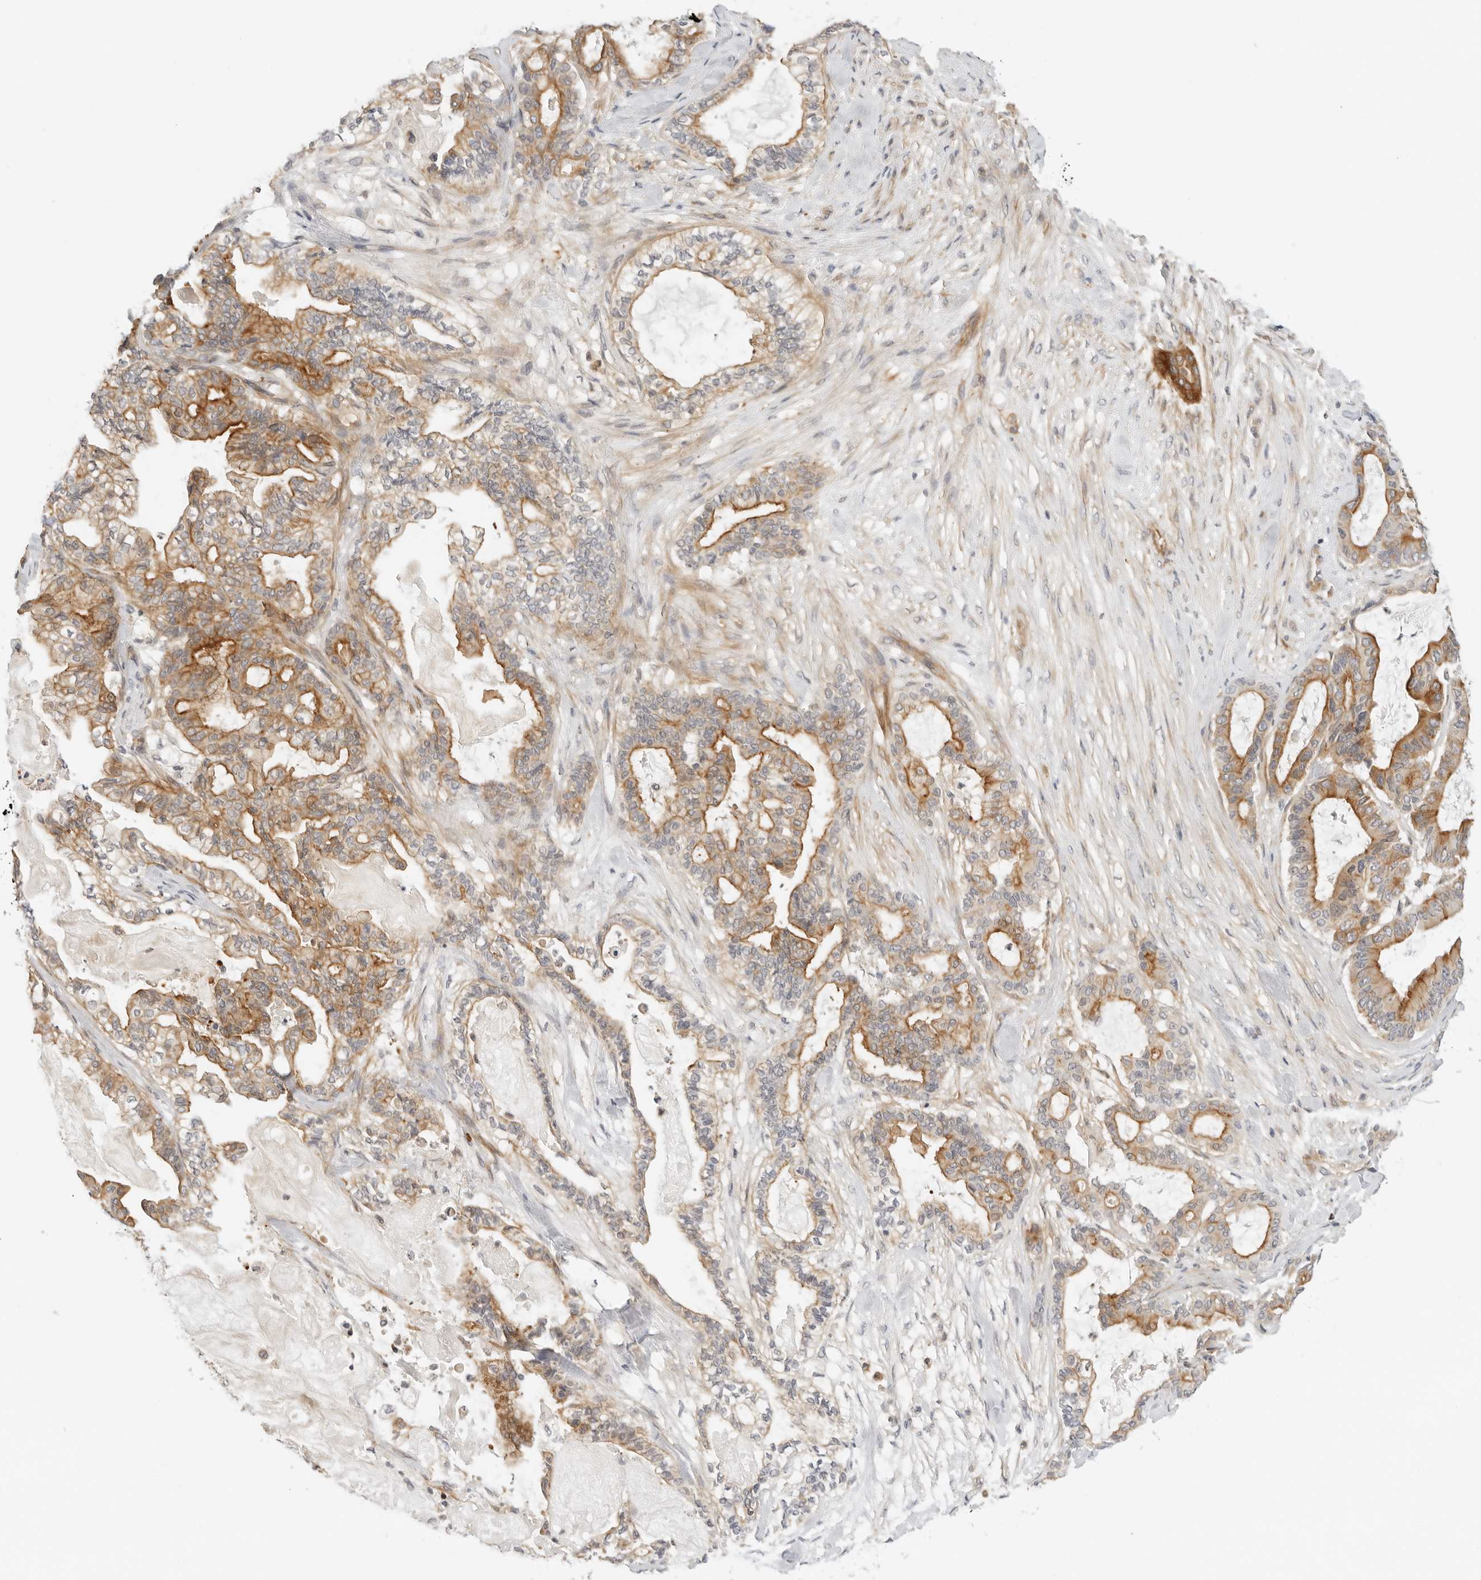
{"staining": {"intensity": "strong", "quantity": "25%-75%", "location": "cytoplasmic/membranous"}, "tissue": "pancreatic cancer", "cell_type": "Tumor cells", "image_type": "cancer", "snomed": [{"axis": "morphology", "description": "Adenocarcinoma, NOS"}, {"axis": "topography", "description": "Pancreas"}], "caption": "A high amount of strong cytoplasmic/membranous positivity is seen in approximately 25%-75% of tumor cells in pancreatic cancer (adenocarcinoma) tissue. The staining is performed using DAB (3,3'-diaminobenzidine) brown chromogen to label protein expression. The nuclei are counter-stained blue using hematoxylin.", "gene": "OSCP1", "patient": {"sex": "male", "age": 63}}